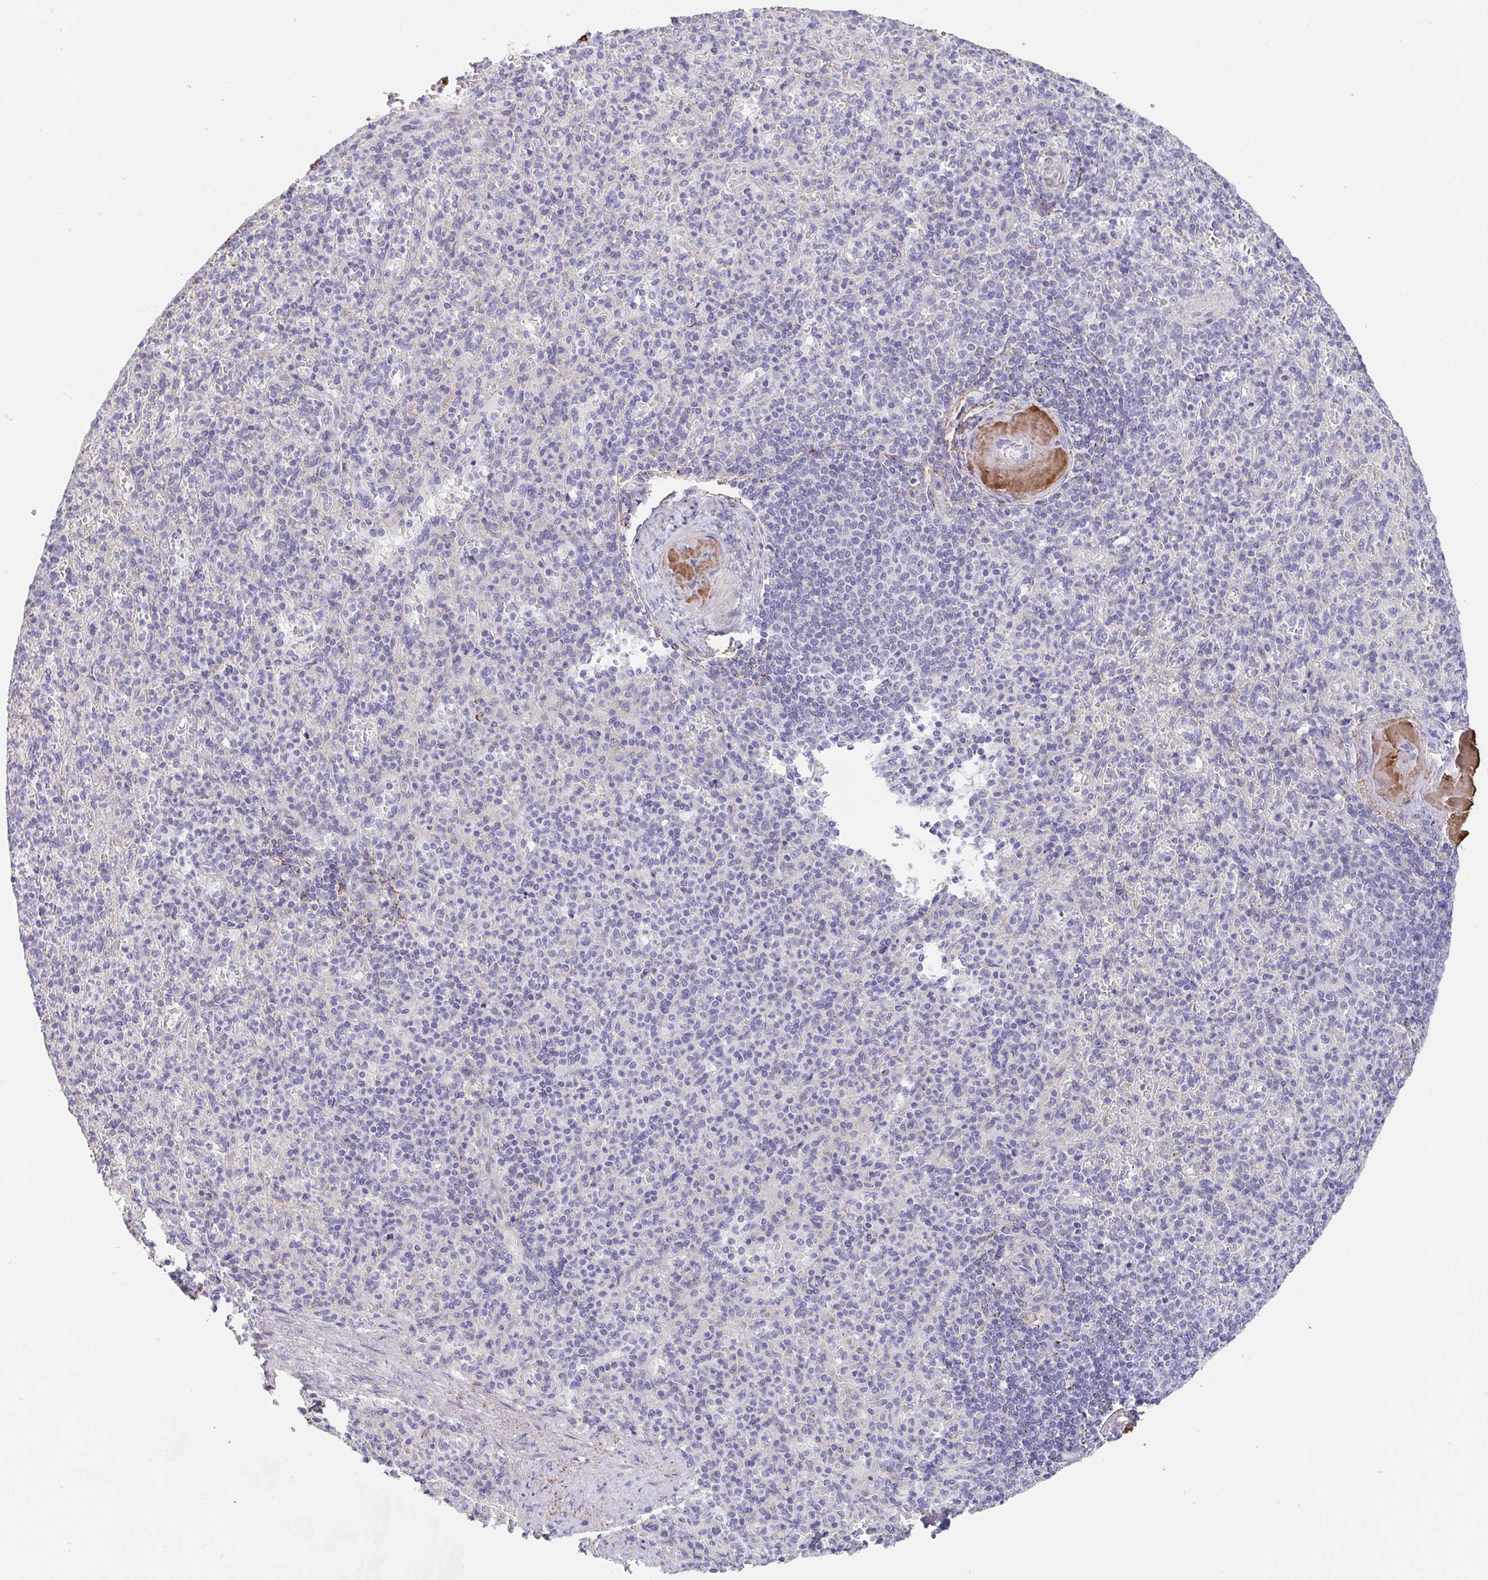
{"staining": {"intensity": "negative", "quantity": "none", "location": "none"}, "tissue": "spleen", "cell_type": "Cells in red pulp", "image_type": "normal", "snomed": [{"axis": "morphology", "description": "Normal tissue, NOS"}, {"axis": "topography", "description": "Spleen"}], "caption": "DAB immunohistochemical staining of normal spleen exhibits no significant expression in cells in red pulp. (DAB IHC with hematoxylin counter stain).", "gene": "FAM156A", "patient": {"sex": "female", "age": 74}}